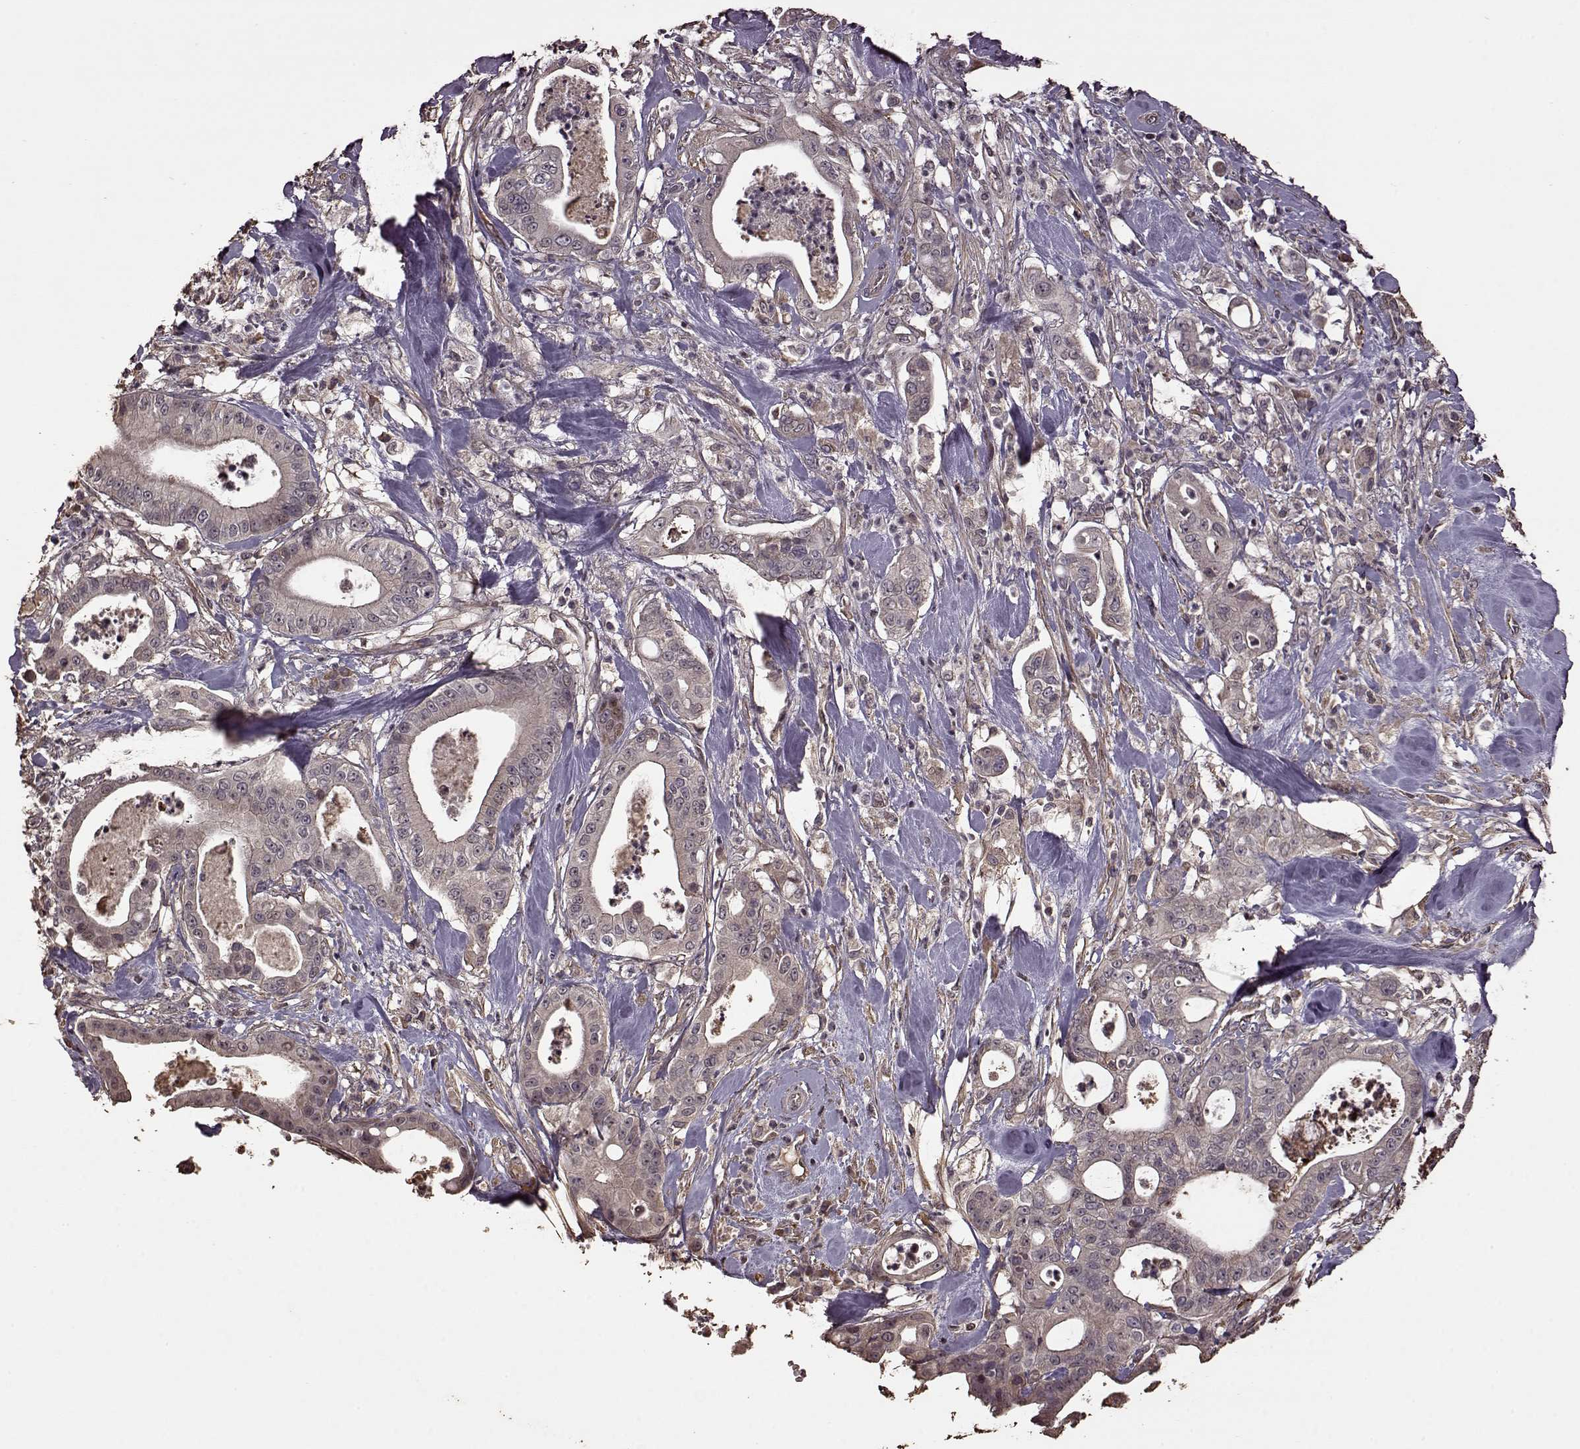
{"staining": {"intensity": "negative", "quantity": "none", "location": "none"}, "tissue": "pancreatic cancer", "cell_type": "Tumor cells", "image_type": "cancer", "snomed": [{"axis": "morphology", "description": "Adenocarcinoma, NOS"}, {"axis": "topography", "description": "Pancreas"}], "caption": "Immunohistochemistry image of neoplastic tissue: pancreatic cancer (adenocarcinoma) stained with DAB (3,3'-diaminobenzidine) demonstrates no significant protein staining in tumor cells.", "gene": "FBXW11", "patient": {"sex": "male", "age": 71}}